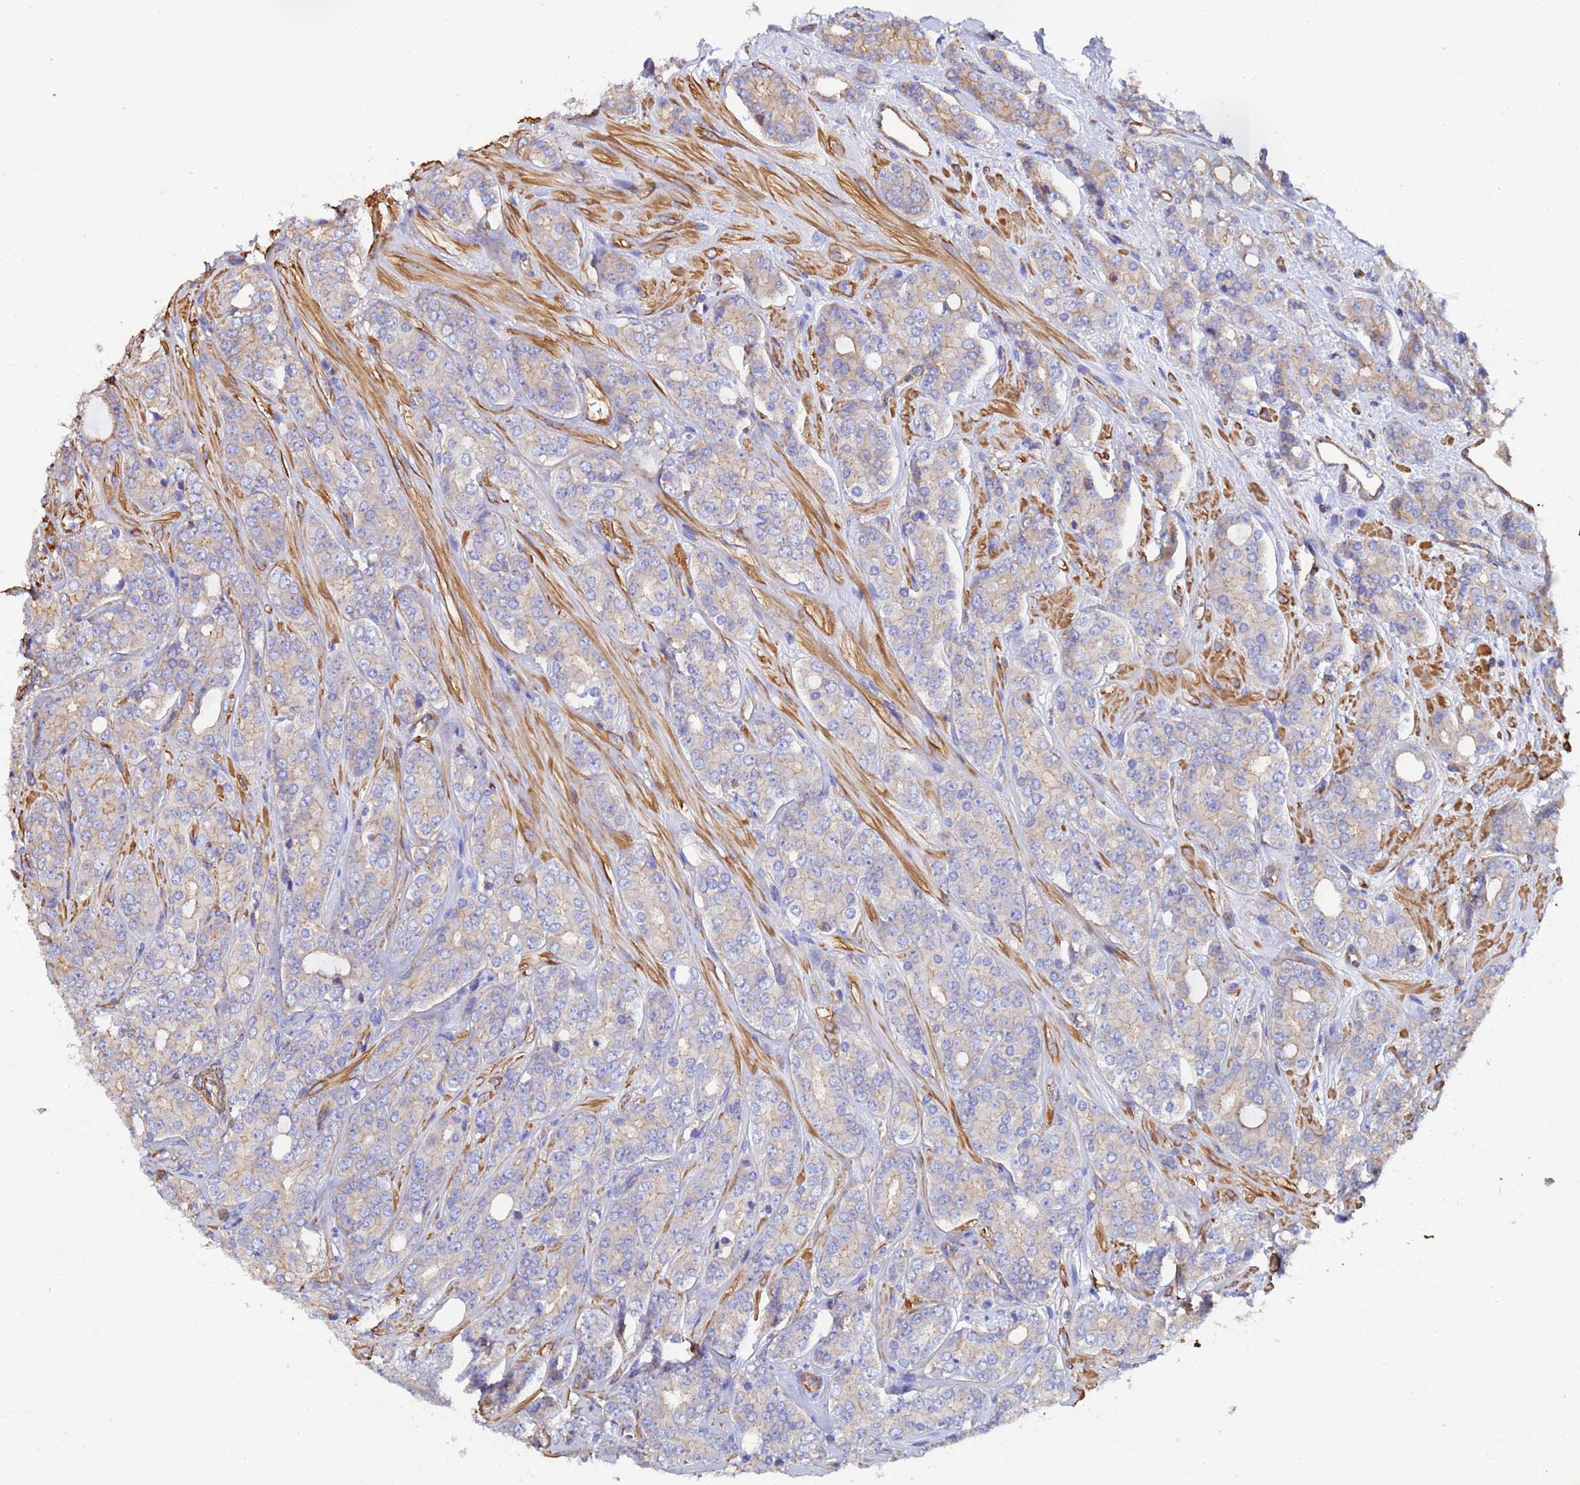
{"staining": {"intensity": "weak", "quantity": "<25%", "location": "cytoplasmic/membranous"}, "tissue": "prostate cancer", "cell_type": "Tumor cells", "image_type": "cancer", "snomed": [{"axis": "morphology", "description": "Adenocarcinoma, High grade"}, {"axis": "topography", "description": "Prostate"}], "caption": "Immunohistochemistry photomicrograph of human prostate cancer (adenocarcinoma (high-grade)) stained for a protein (brown), which reveals no positivity in tumor cells.", "gene": "MYL12A", "patient": {"sex": "male", "age": 62}}